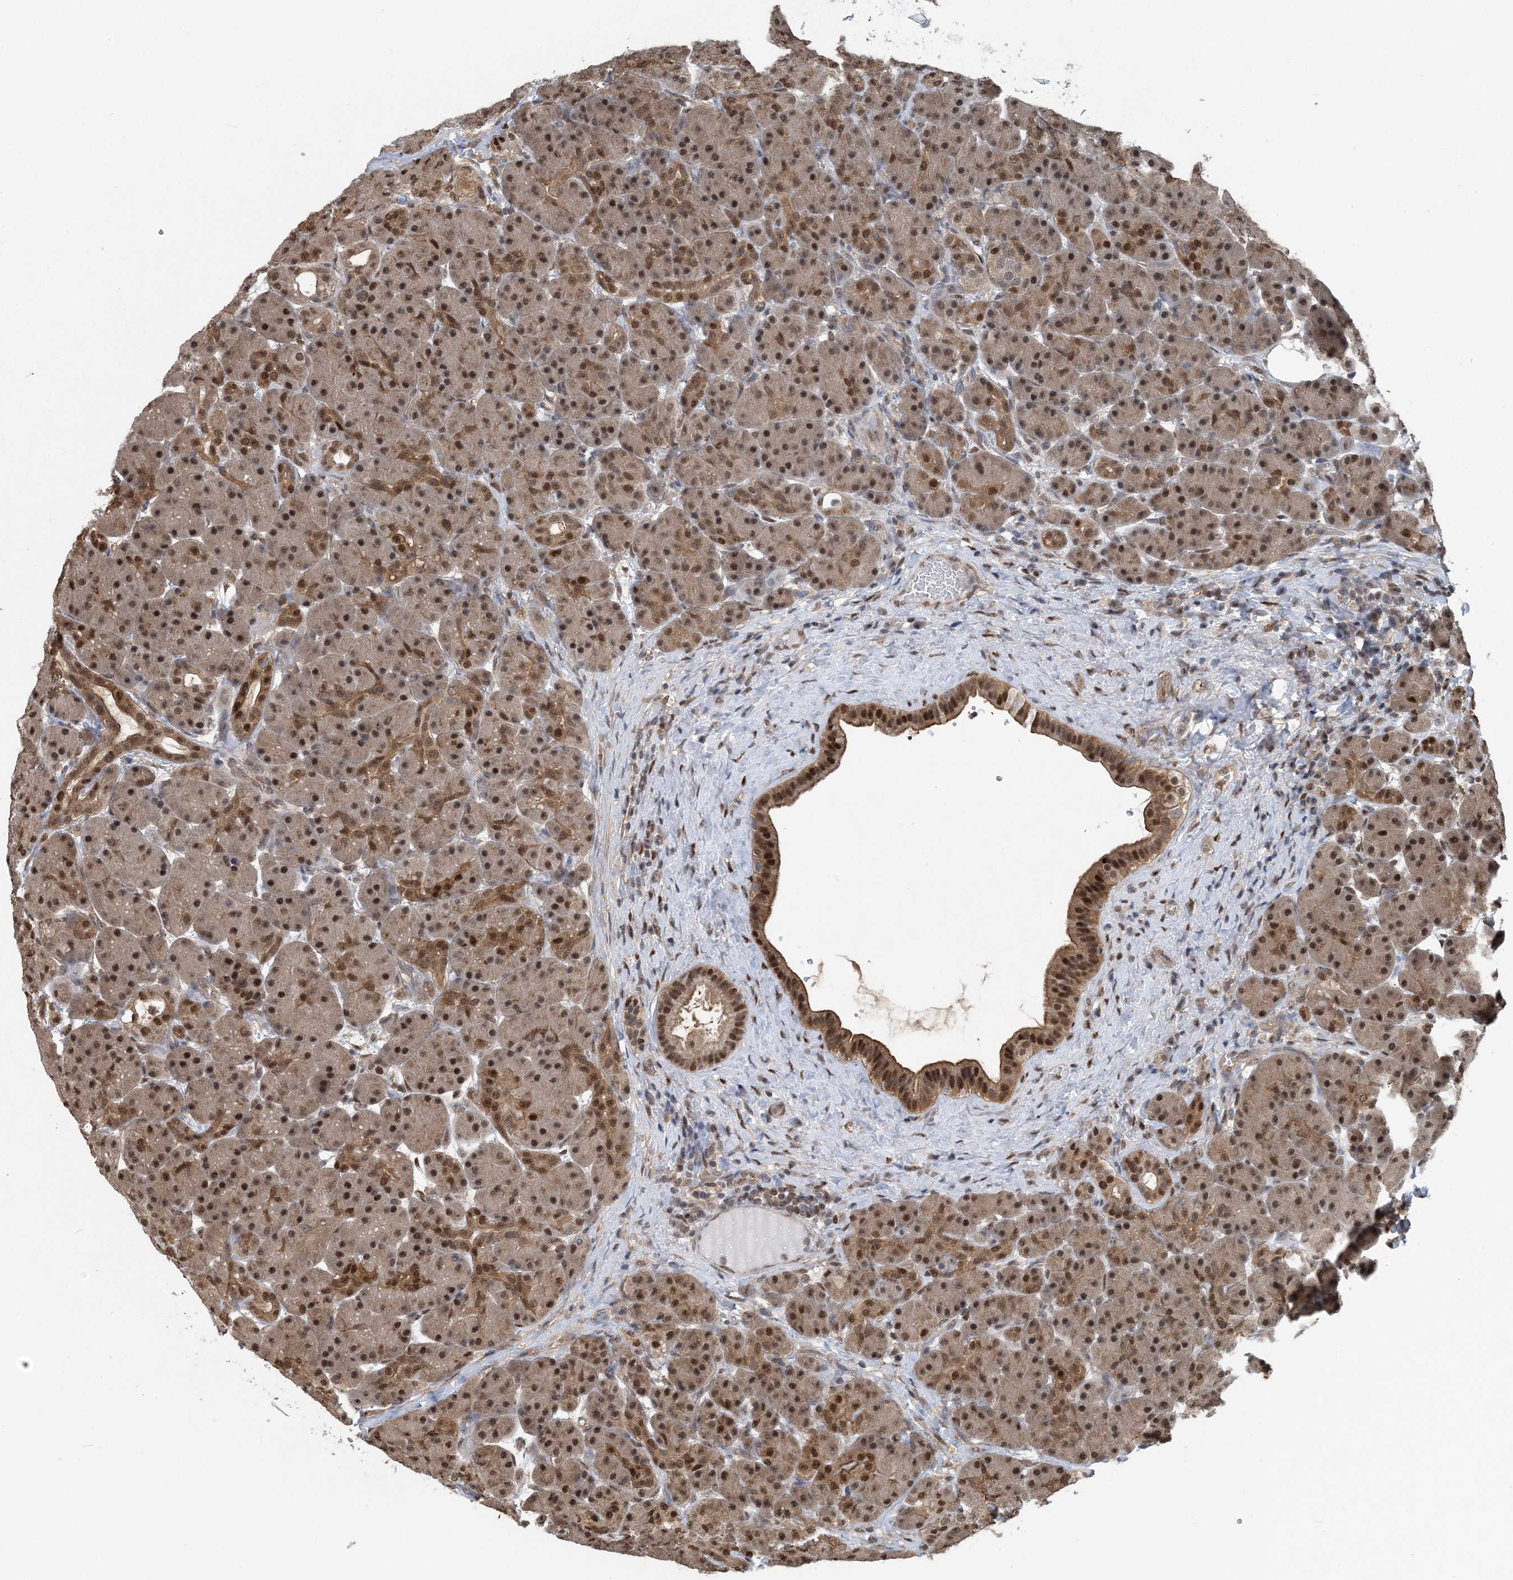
{"staining": {"intensity": "strong", "quantity": ">75%", "location": "cytoplasmic/membranous,nuclear"}, "tissue": "pancreas", "cell_type": "Exocrine glandular cells", "image_type": "normal", "snomed": [{"axis": "morphology", "description": "Normal tissue, NOS"}, {"axis": "topography", "description": "Pancreas"}], "caption": "The micrograph displays a brown stain indicating the presence of a protein in the cytoplasmic/membranous,nuclear of exocrine glandular cells in pancreas. The protein is stained brown, and the nuclei are stained in blue (DAB IHC with brightfield microscopy, high magnification).", "gene": "HIKESHI", "patient": {"sex": "male", "age": 63}}